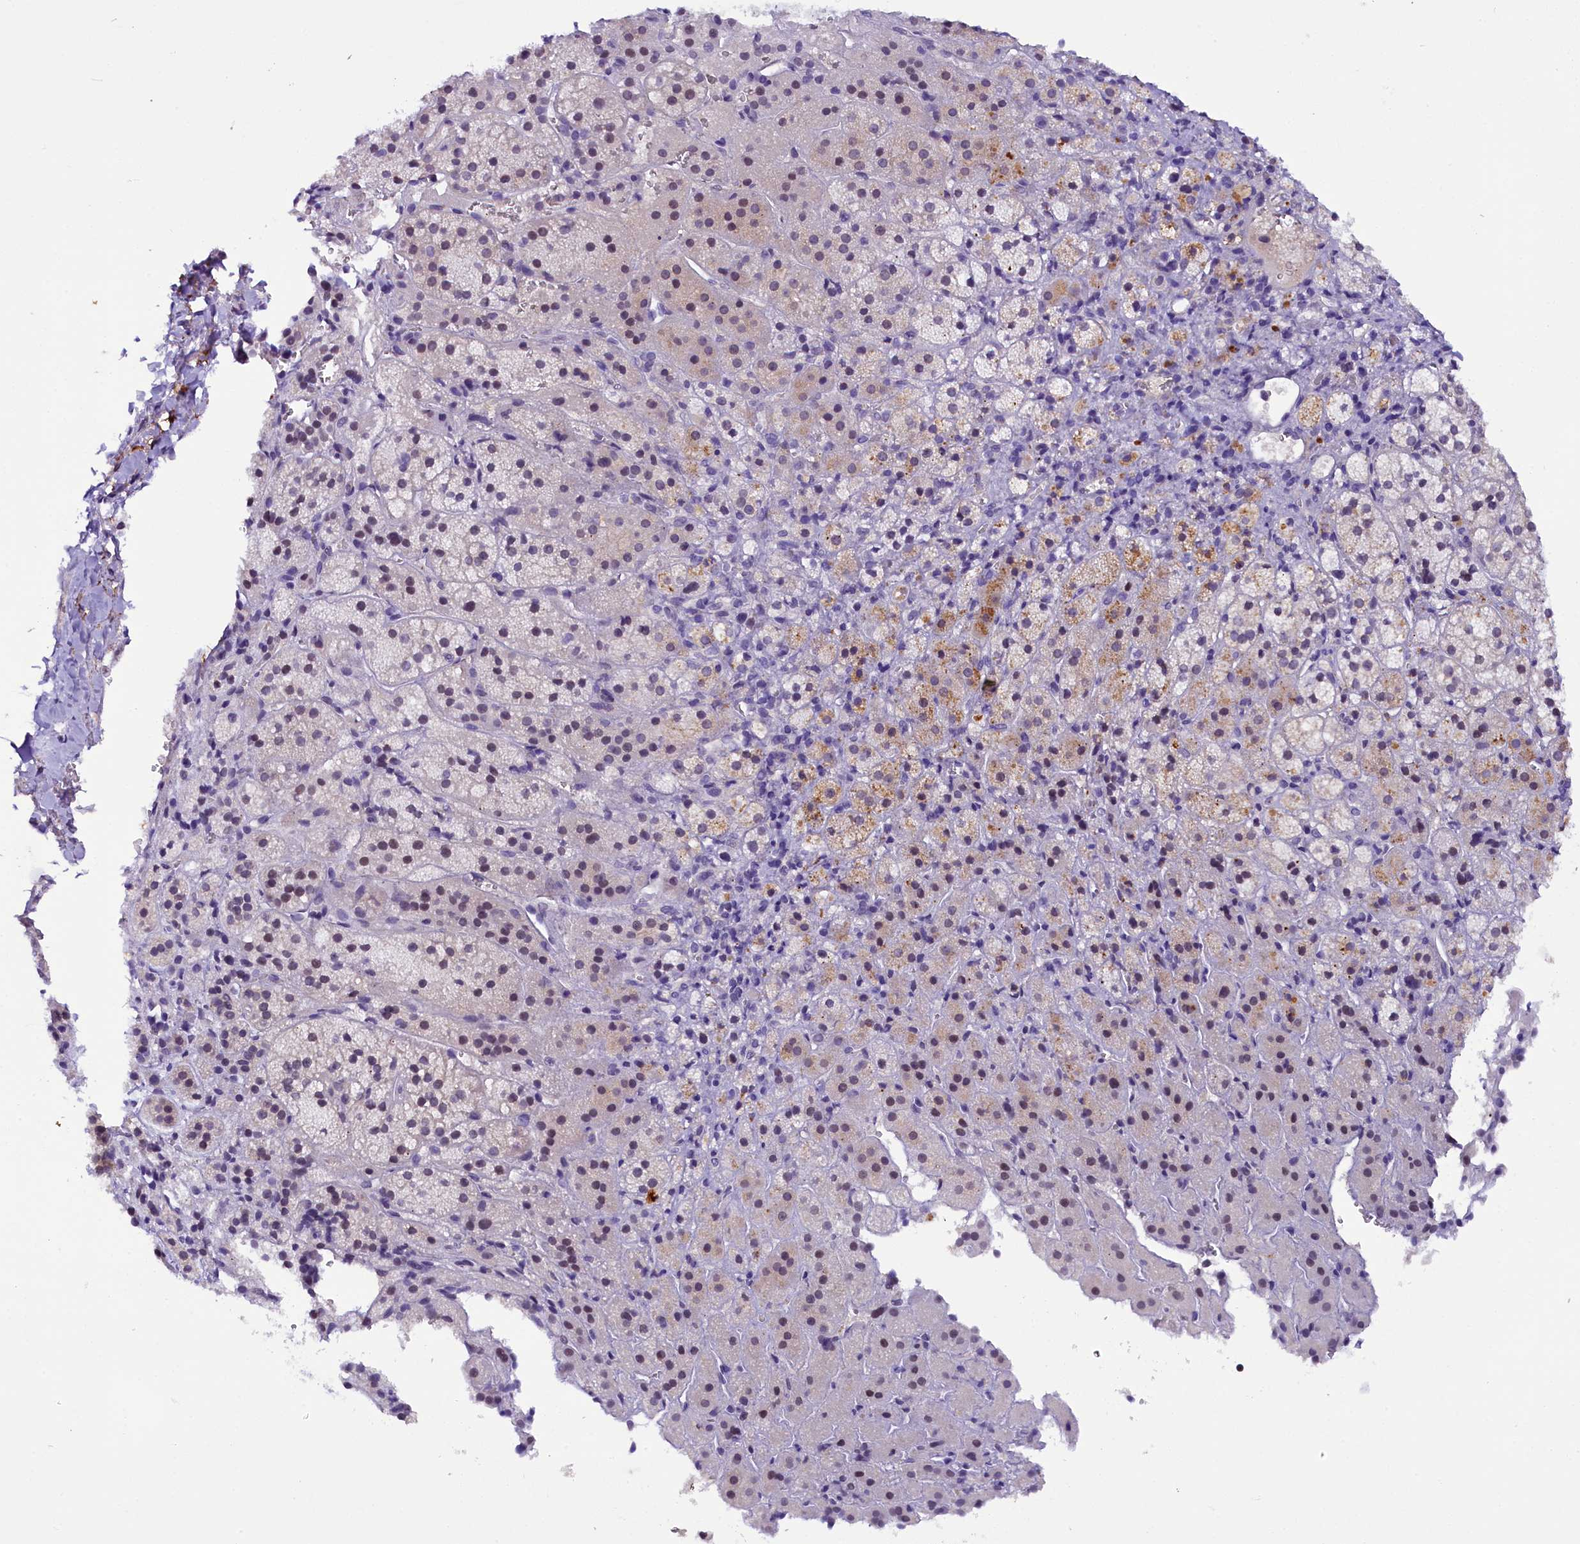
{"staining": {"intensity": "weak", "quantity": "<25%", "location": "cytoplasmic/membranous"}, "tissue": "adrenal gland", "cell_type": "Glandular cells", "image_type": "normal", "snomed": [{"axis": "morphology", "description": "Normal tissue, NOS"}, {"axis": "topography", "description": "Adrenal gland"}], "caption": "There is no significant expression in glandular cells of adrenal gland. (DAB (3,3'-diaminobenzidine) immunohistochemistry (IHC) visualized using brightfield microscopy, high magnification).", "gene": "IQCN", "patient": {"sex": "female", "age": 44}}